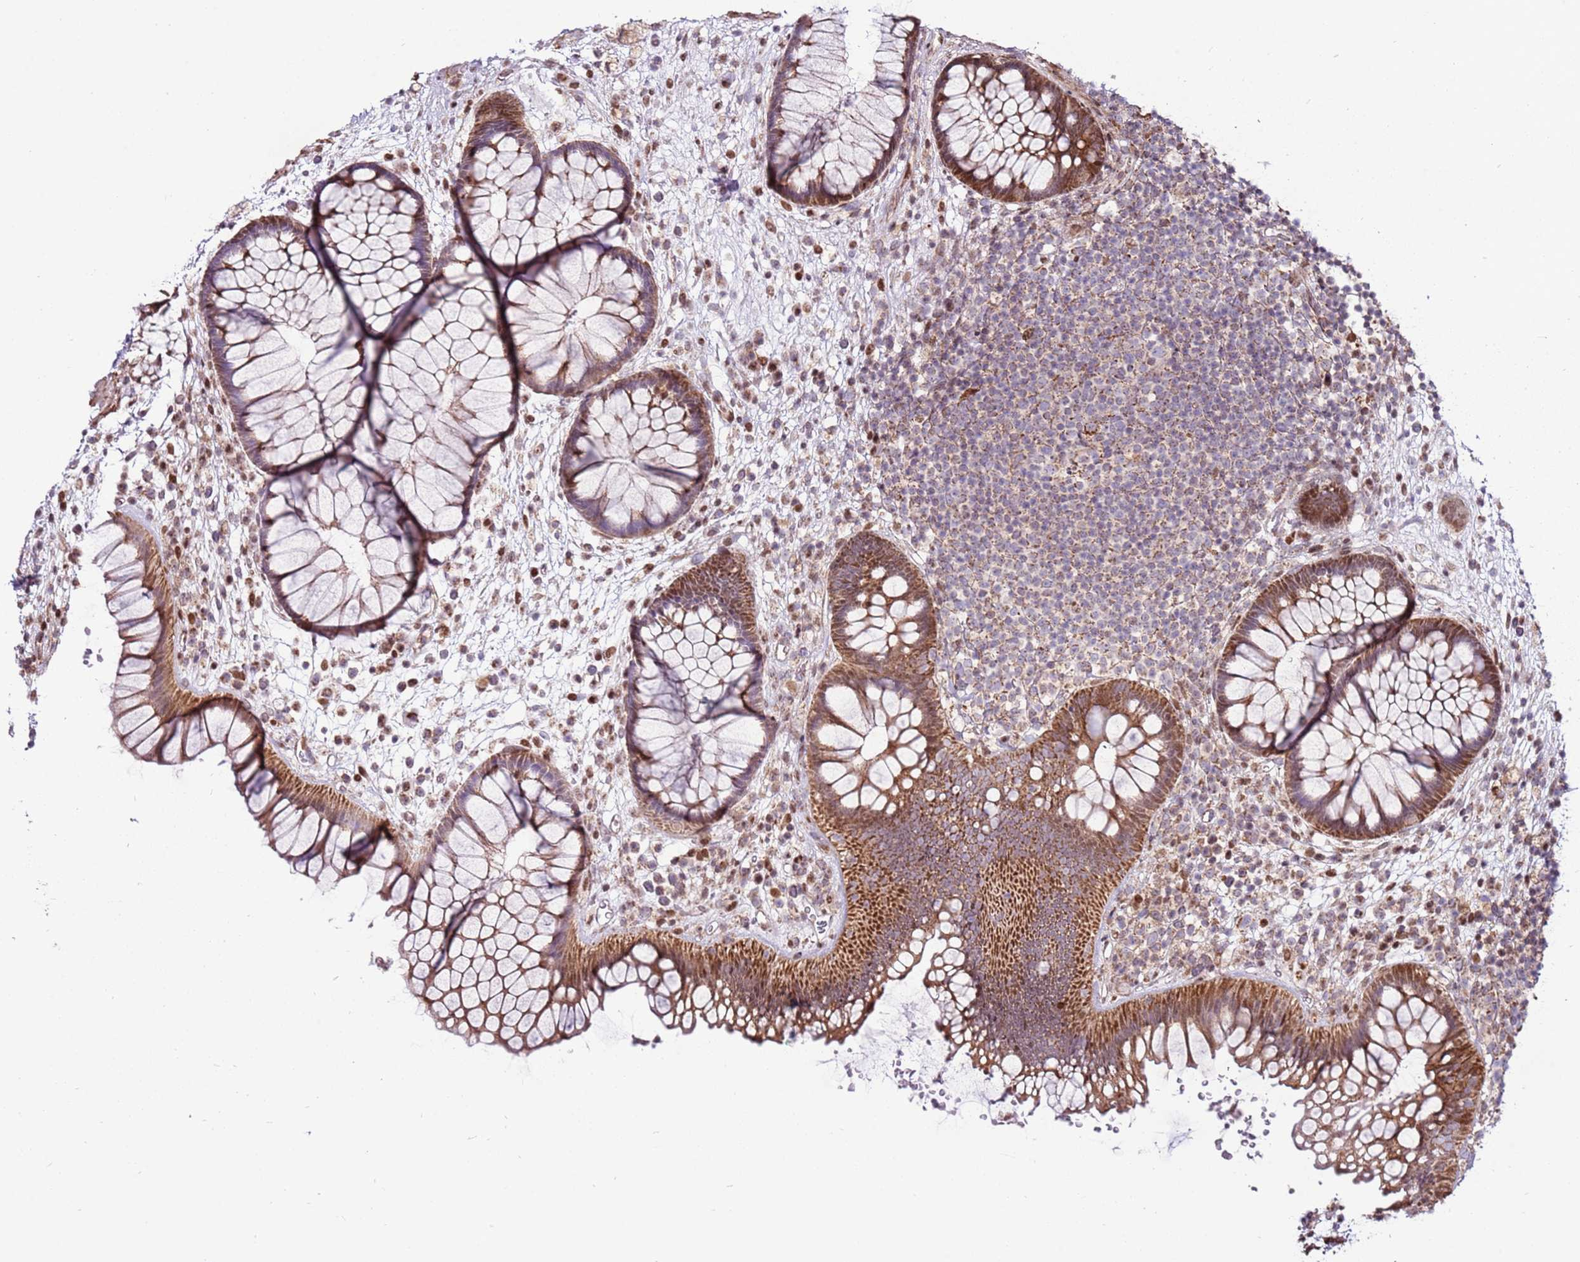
{"staining": {"intensity": "strong", "quantity": ">75%", "location": "cytoplasmic/membranous,nuclear"}, "tissue": "rectum", "cell_type": "Glandular cells", "image_type": "normal", "snomed": [{"axis": "morphology", "description": "Normal tissue, NOS"}, {"axis": "topography", "description": "Rectum"}], "caption": "Immunohistochemistry of unremarkable human rectum reveals high levels of strong cytoplasmic/membranous,nuclear staining in about >75% of glandular cells.", "gene": "PCTP", "patient": {"sex": "male", "age": 51}}